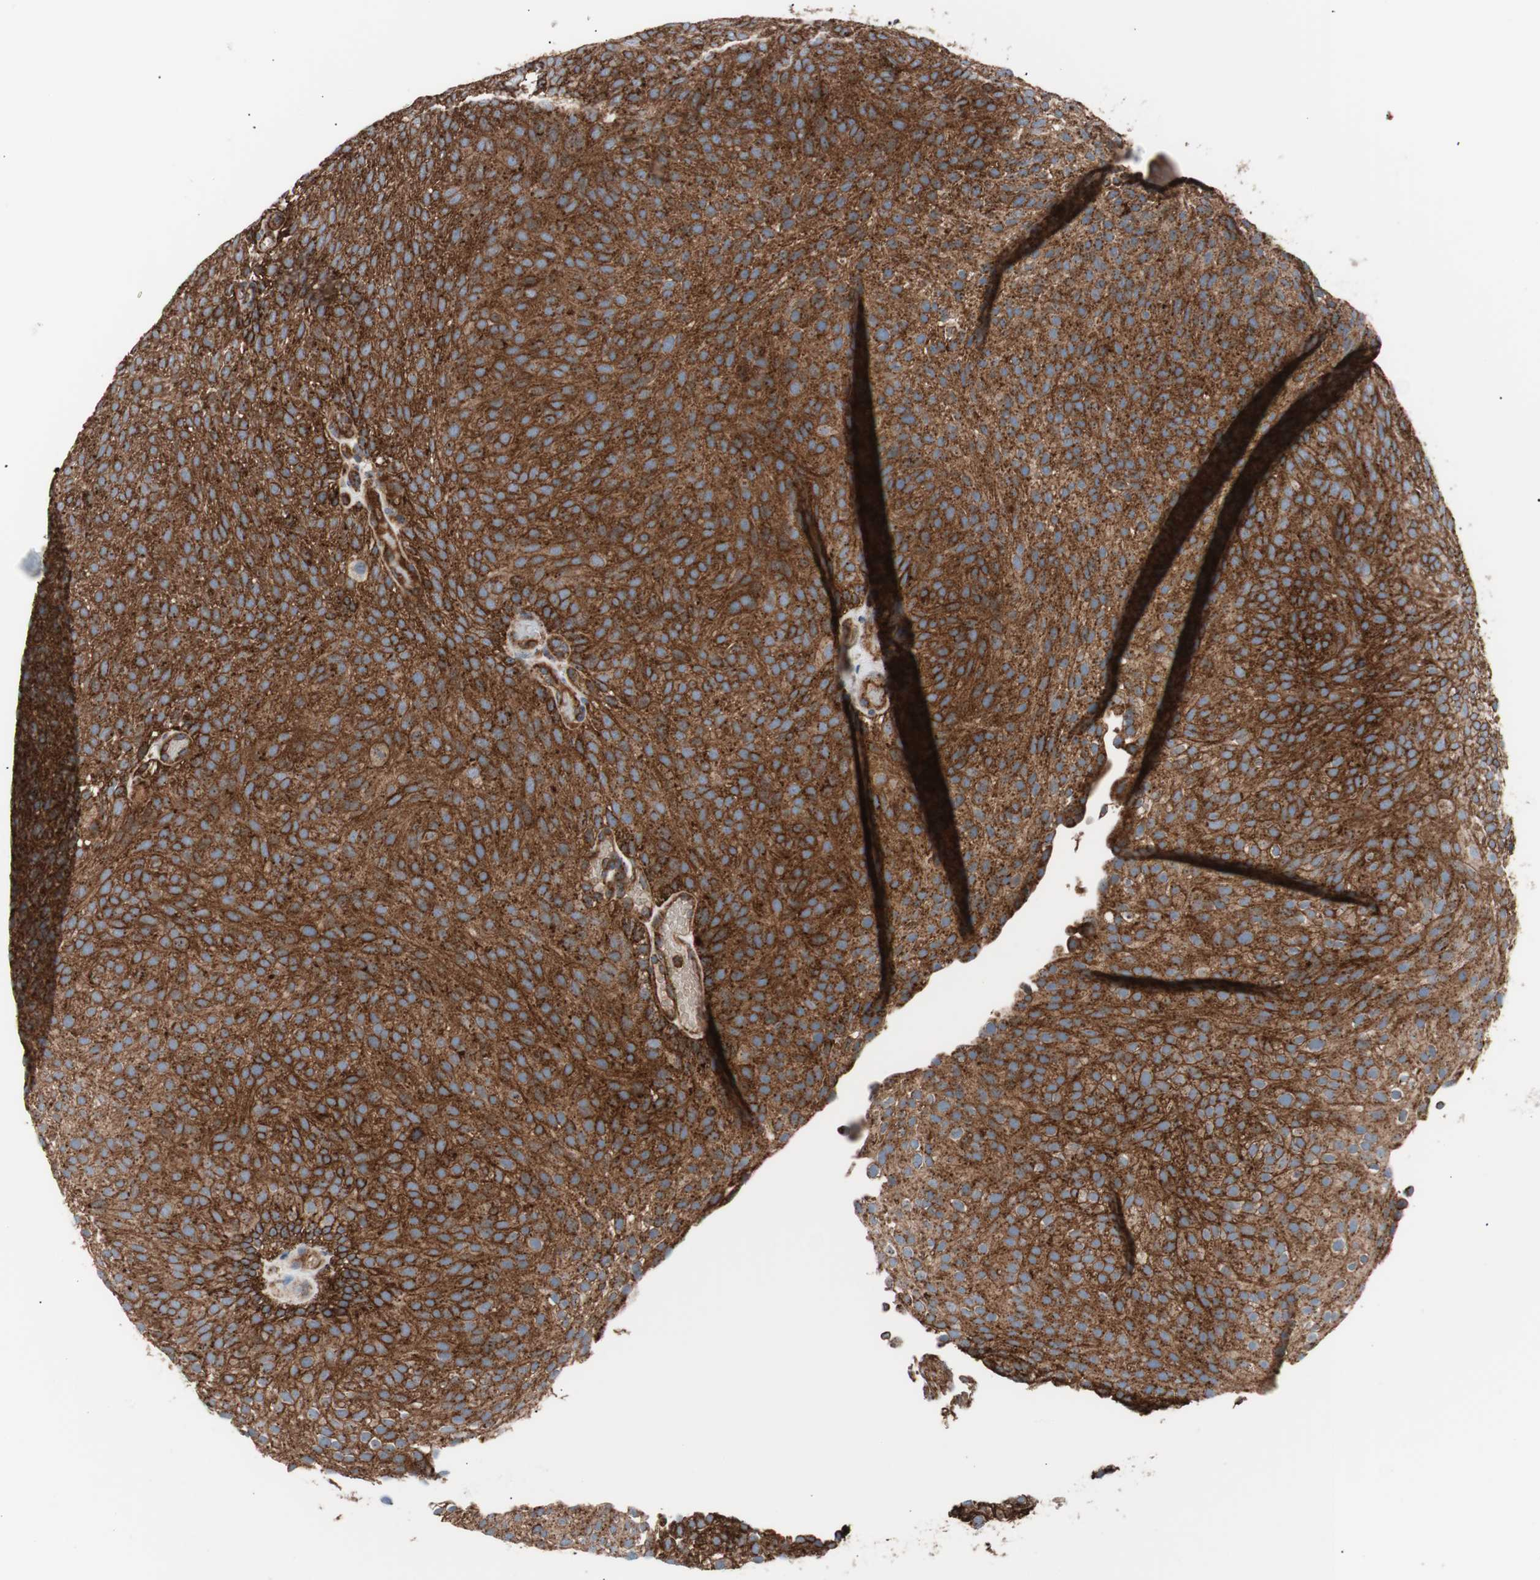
{"staining": {"intensity": "strong", "quantity": ">75%", "location": "cytoplasmic/membranous"}, "tissue": "urothelial cancer", "cell_type": "Tumor cells", "image_type": "cancer", "snomed": [{"axis": "morphology", "description": "Urothelial carcinoma, Low grade"}, {"axis": "topography", "description": "Urinary bladder"}], "caption": "Tumor cells show high levels of strong cytoplasmic/membranous expression in approximately >75% of cells in human low-grade urothelial carcinoma.", "gene": "FLOT2", "patient": {"sex": "male", "age": 78}}